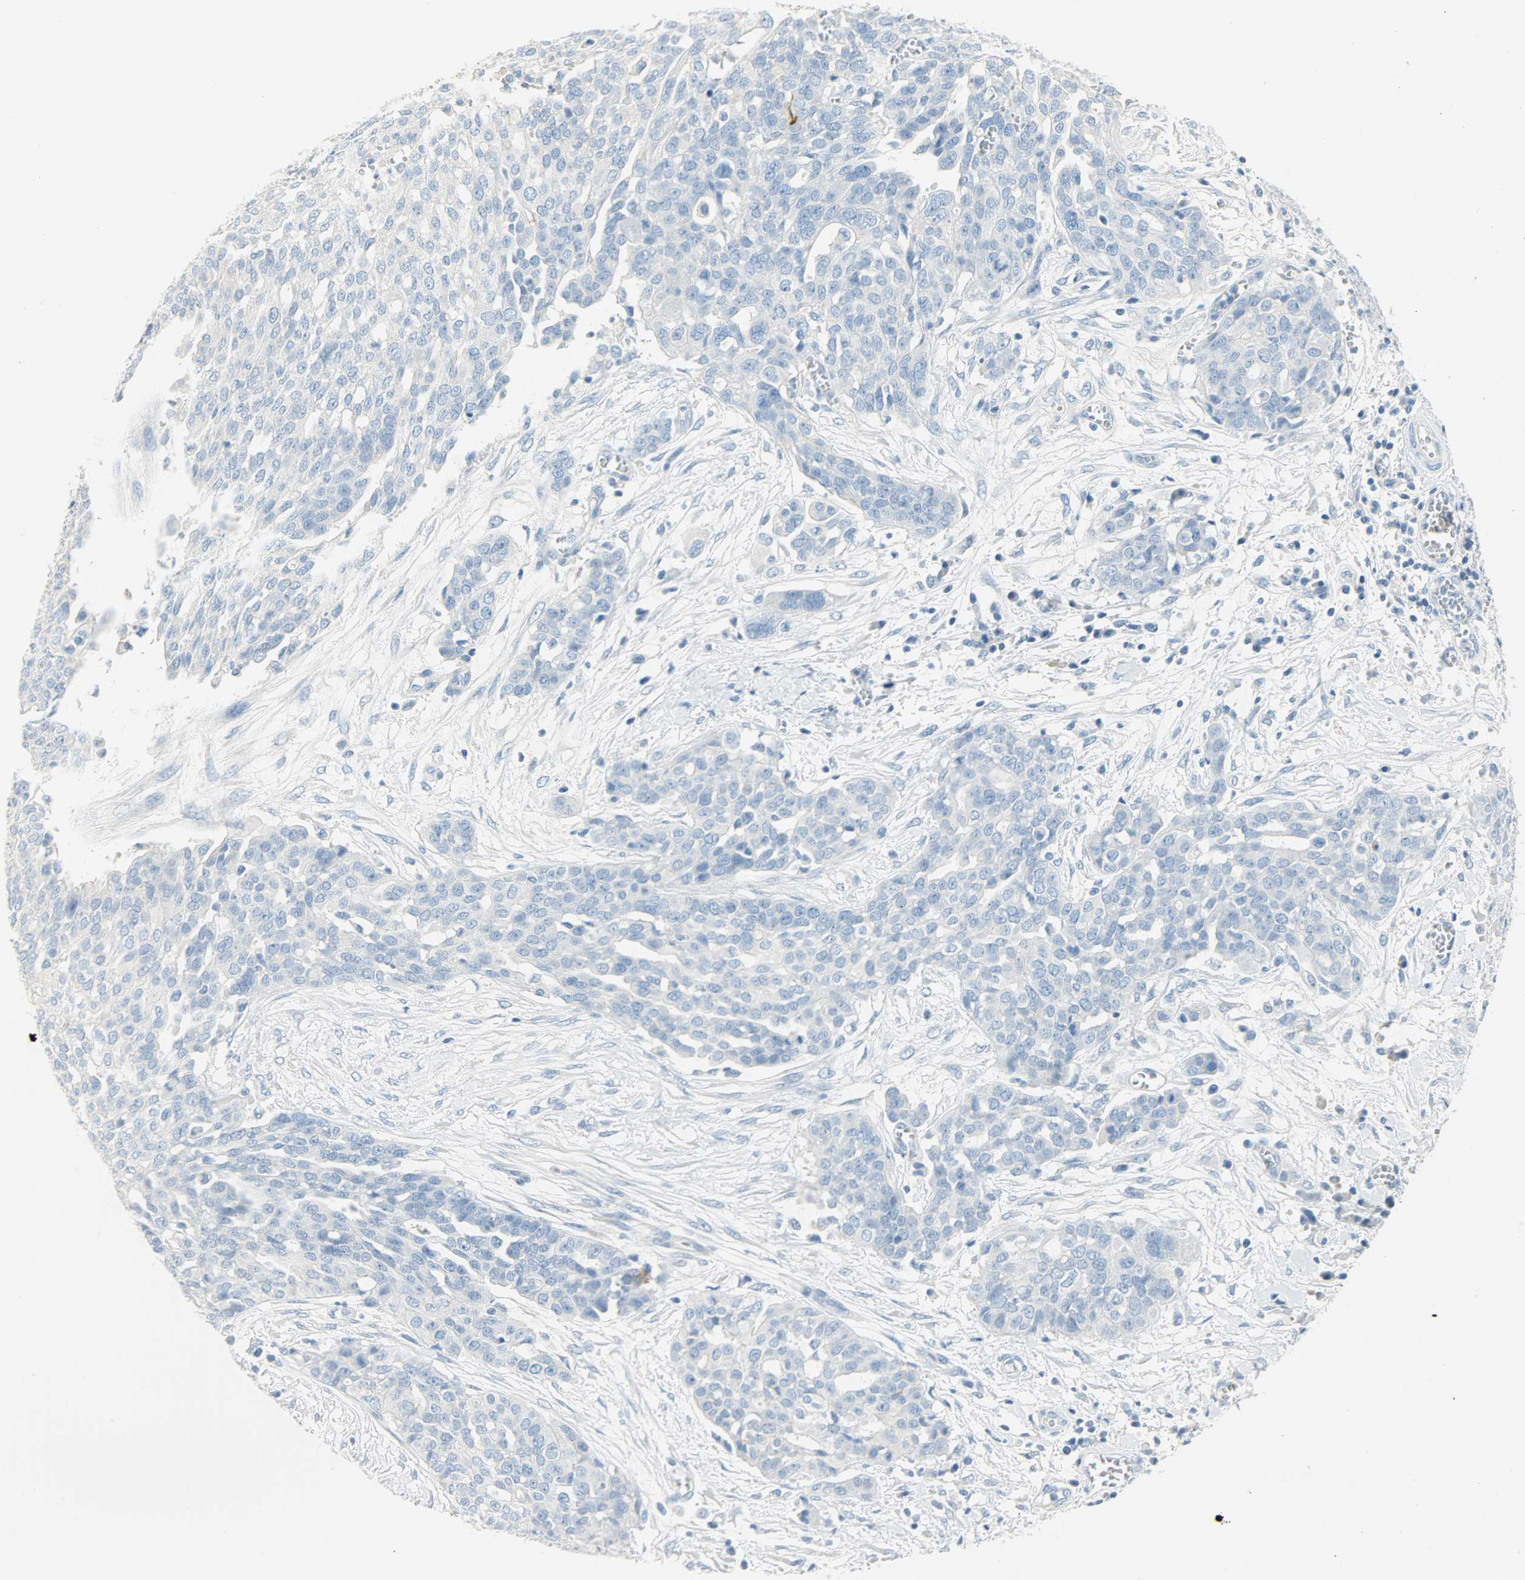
{"staining": {"intensity": "negative", "quantity": "none", "location": "none"}, "tissue": "ovarian cancer", "cell_type": "Tumor cells", "image_type": "cancer", "snomed": [{"axis": "morphology", "description": "Cystadenocarcinoma, serous, NOS"}, {"axis": "topography", "description": "Soft tissue"}, {"axis": "topography", "description": "Ovary"}], "caption": "Image shows no protein staining in tumor cells of ovarian serous cystadenocarcinoma tissue.", "gene": "PROM1", "patient": {"sex": "female", "age": 57}}